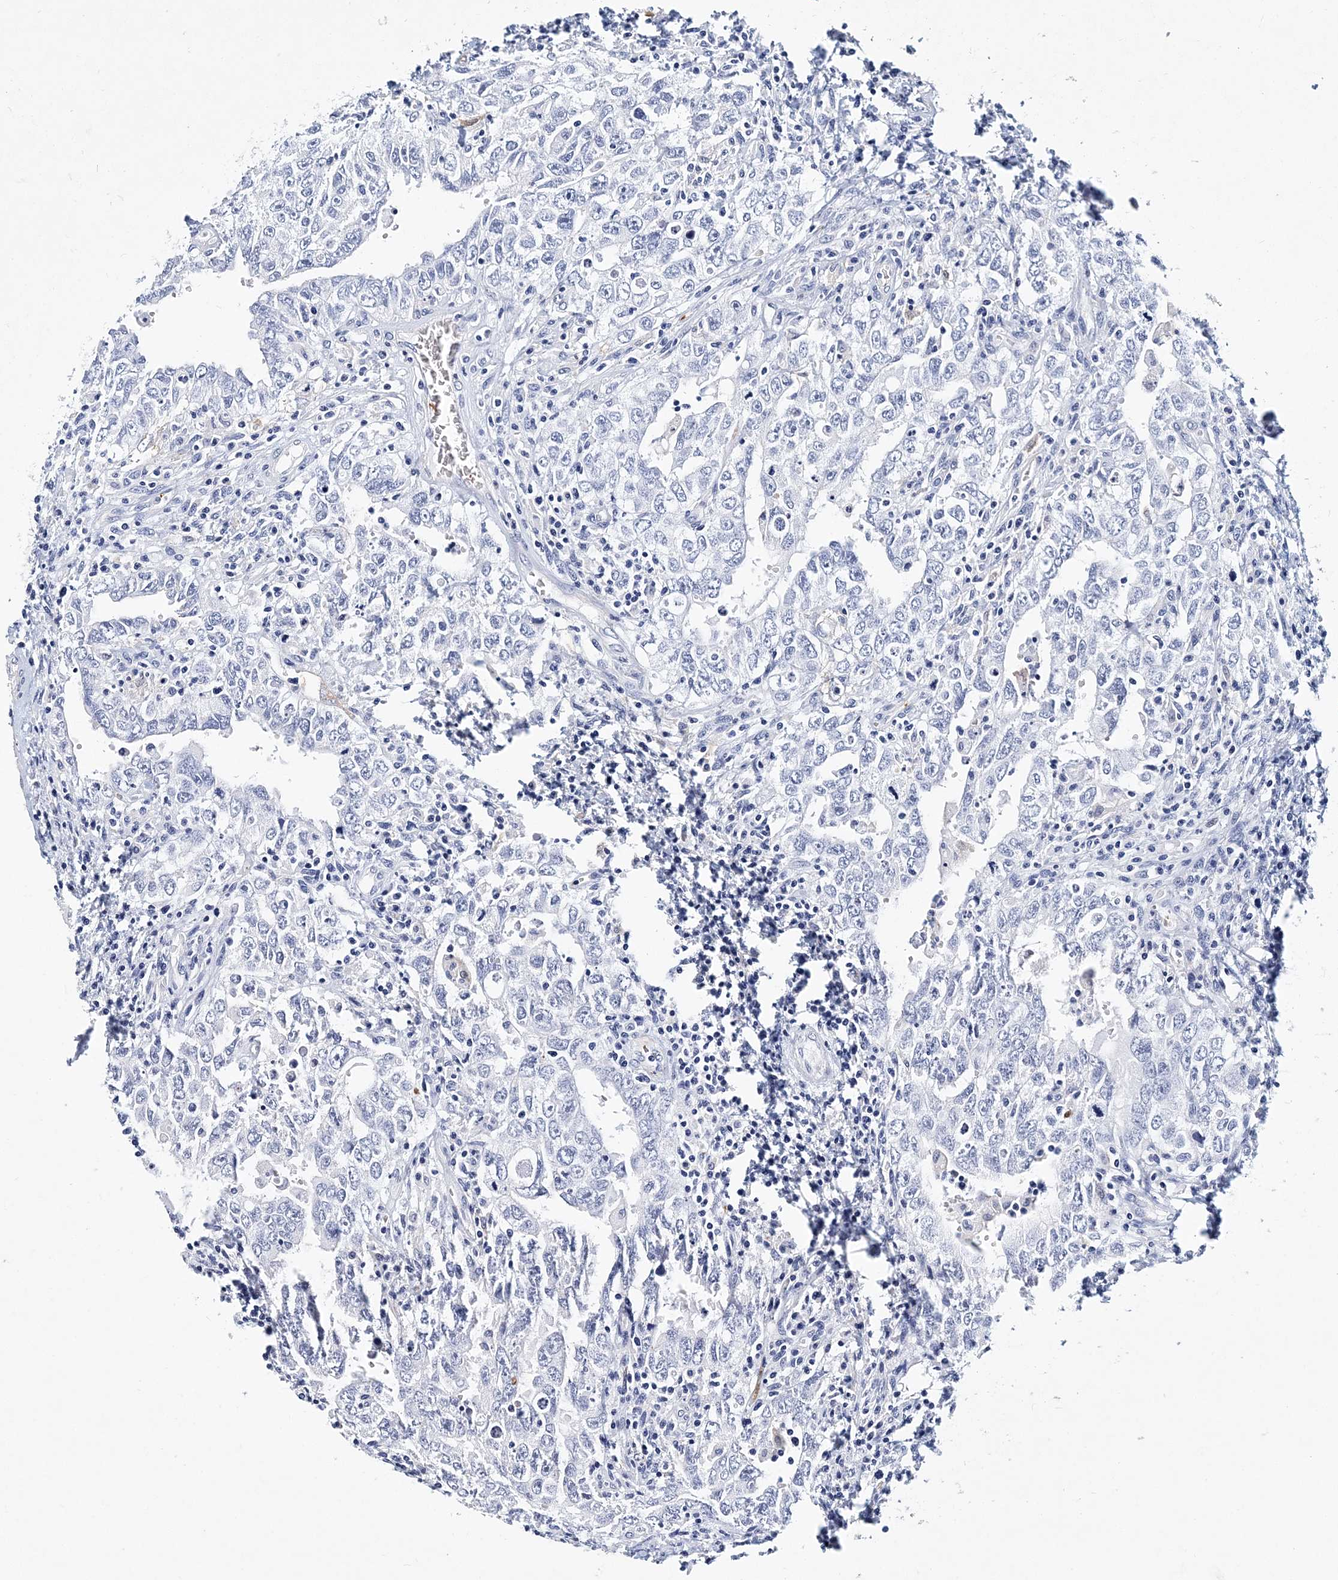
{"staining": {"intensity": "negative", "quantity": "none", "location": "none"}, "tissue": "testis cancer", "cell_type": "Tumor cells", "image_type": "cancer", "snomed": [{"axis": "morphology", "description": "Carcinoma, Embryonal, NOS"}, {"axis": "topography", "description": "Testis"}], "caption": "IHC micrograph of testis cancer (embryonal carcinoma) stained for a protein (brown), which demonstrates no expression in tumor cells.", "gene": "ITGA2B", "patient": {"sex": "male", "age": 26}}